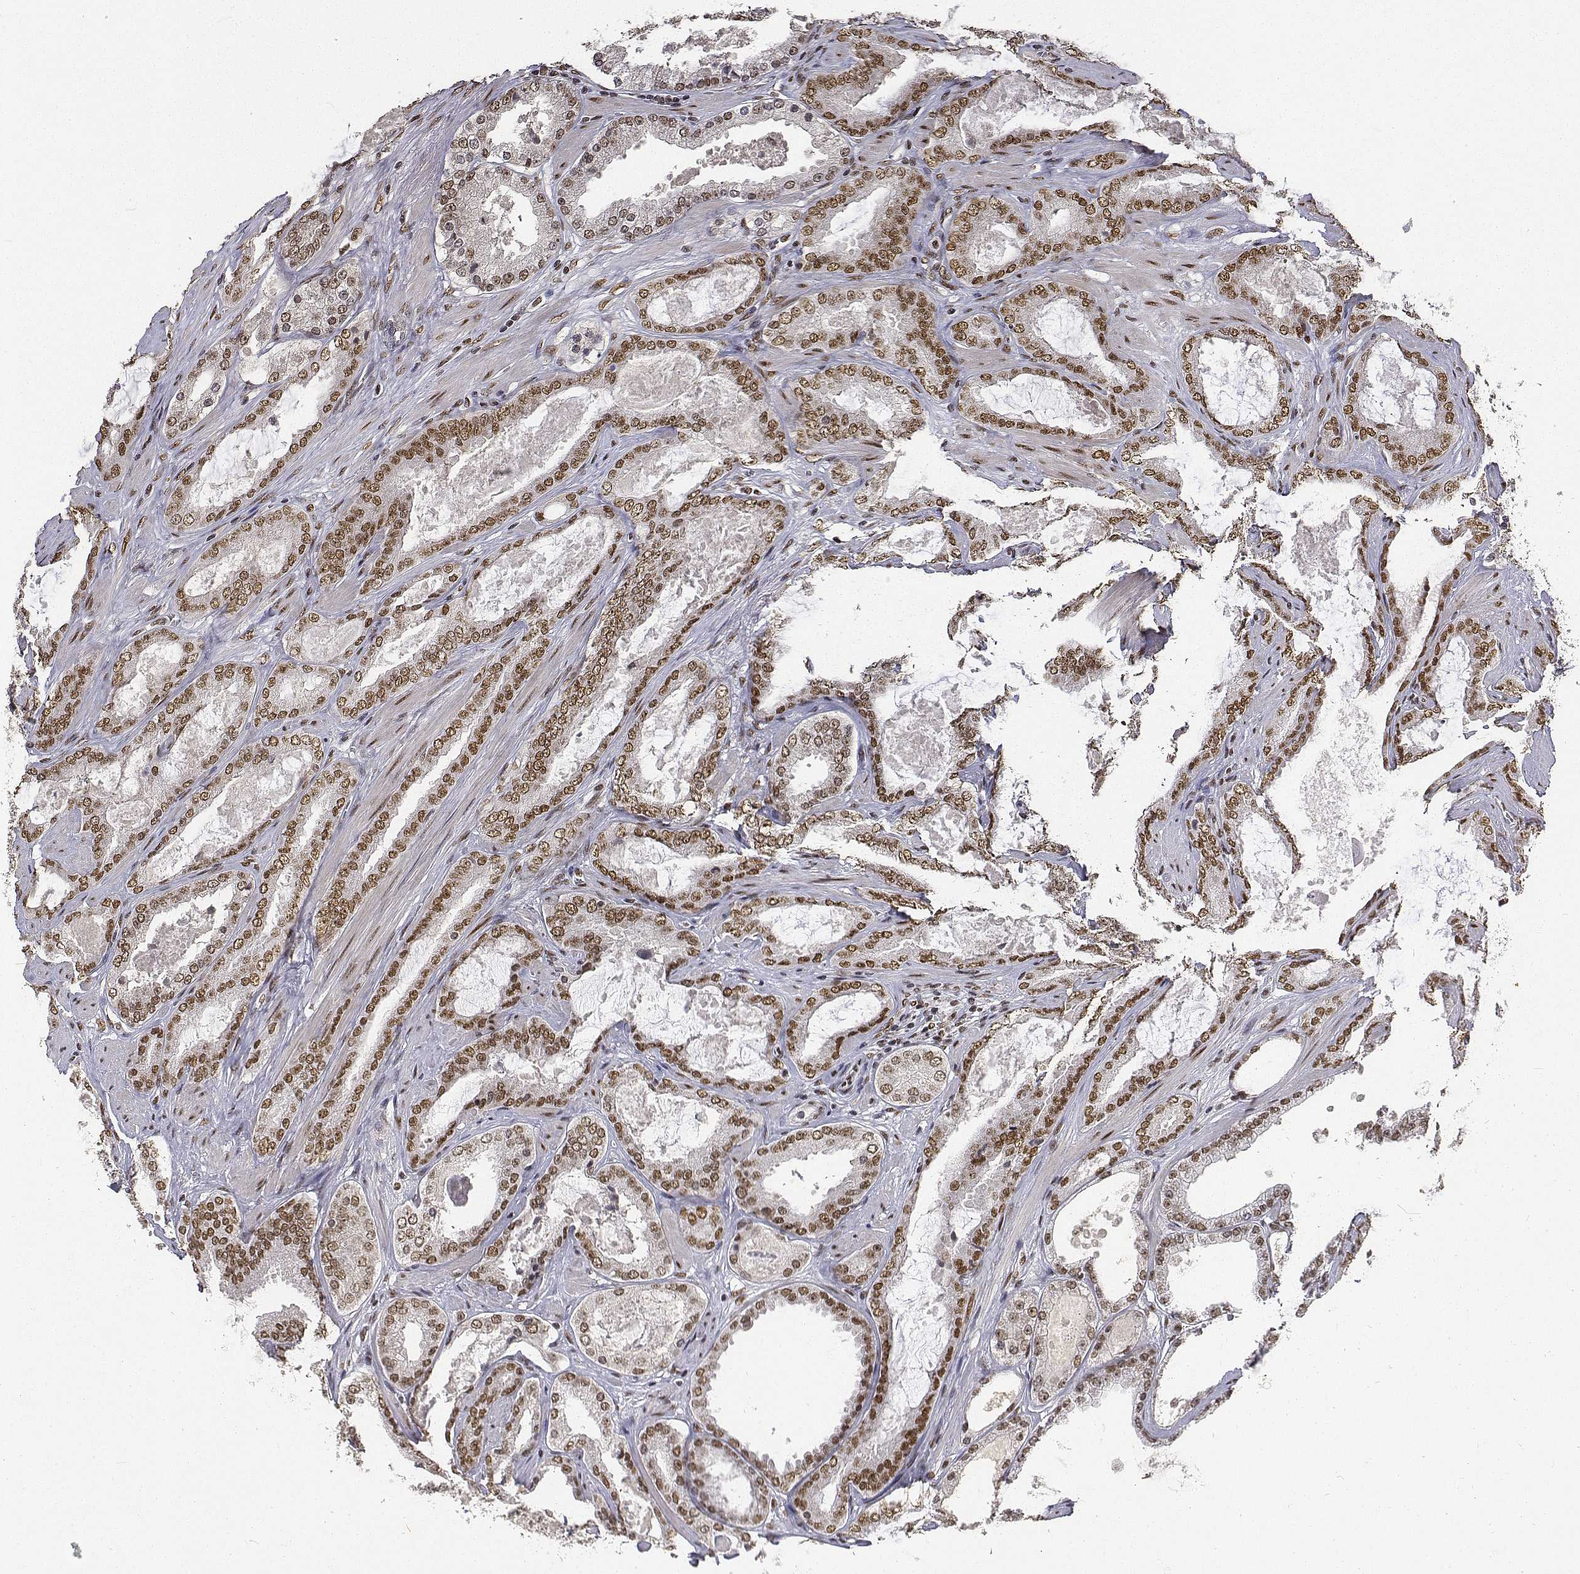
{"staining": {"intensity": "moderate", "quantity": "25%-75%", "location": "nuclear"}, "tissue": "prostate cancer", "cell_type": "Tumor cells", "image_type": "cancer", "snomed": [{"axis": "morphology", "description": "Adenocarcinoma, High grade"}, {"axis": "topography", "description": "Prostate"}], "caption": "Prostate high-grade adenocarcinoma stained with a protein marker demonstrates moderate staining in tumor cells.", "gene": "ATRX", "patient": {"sex": "male", "age": 63}}